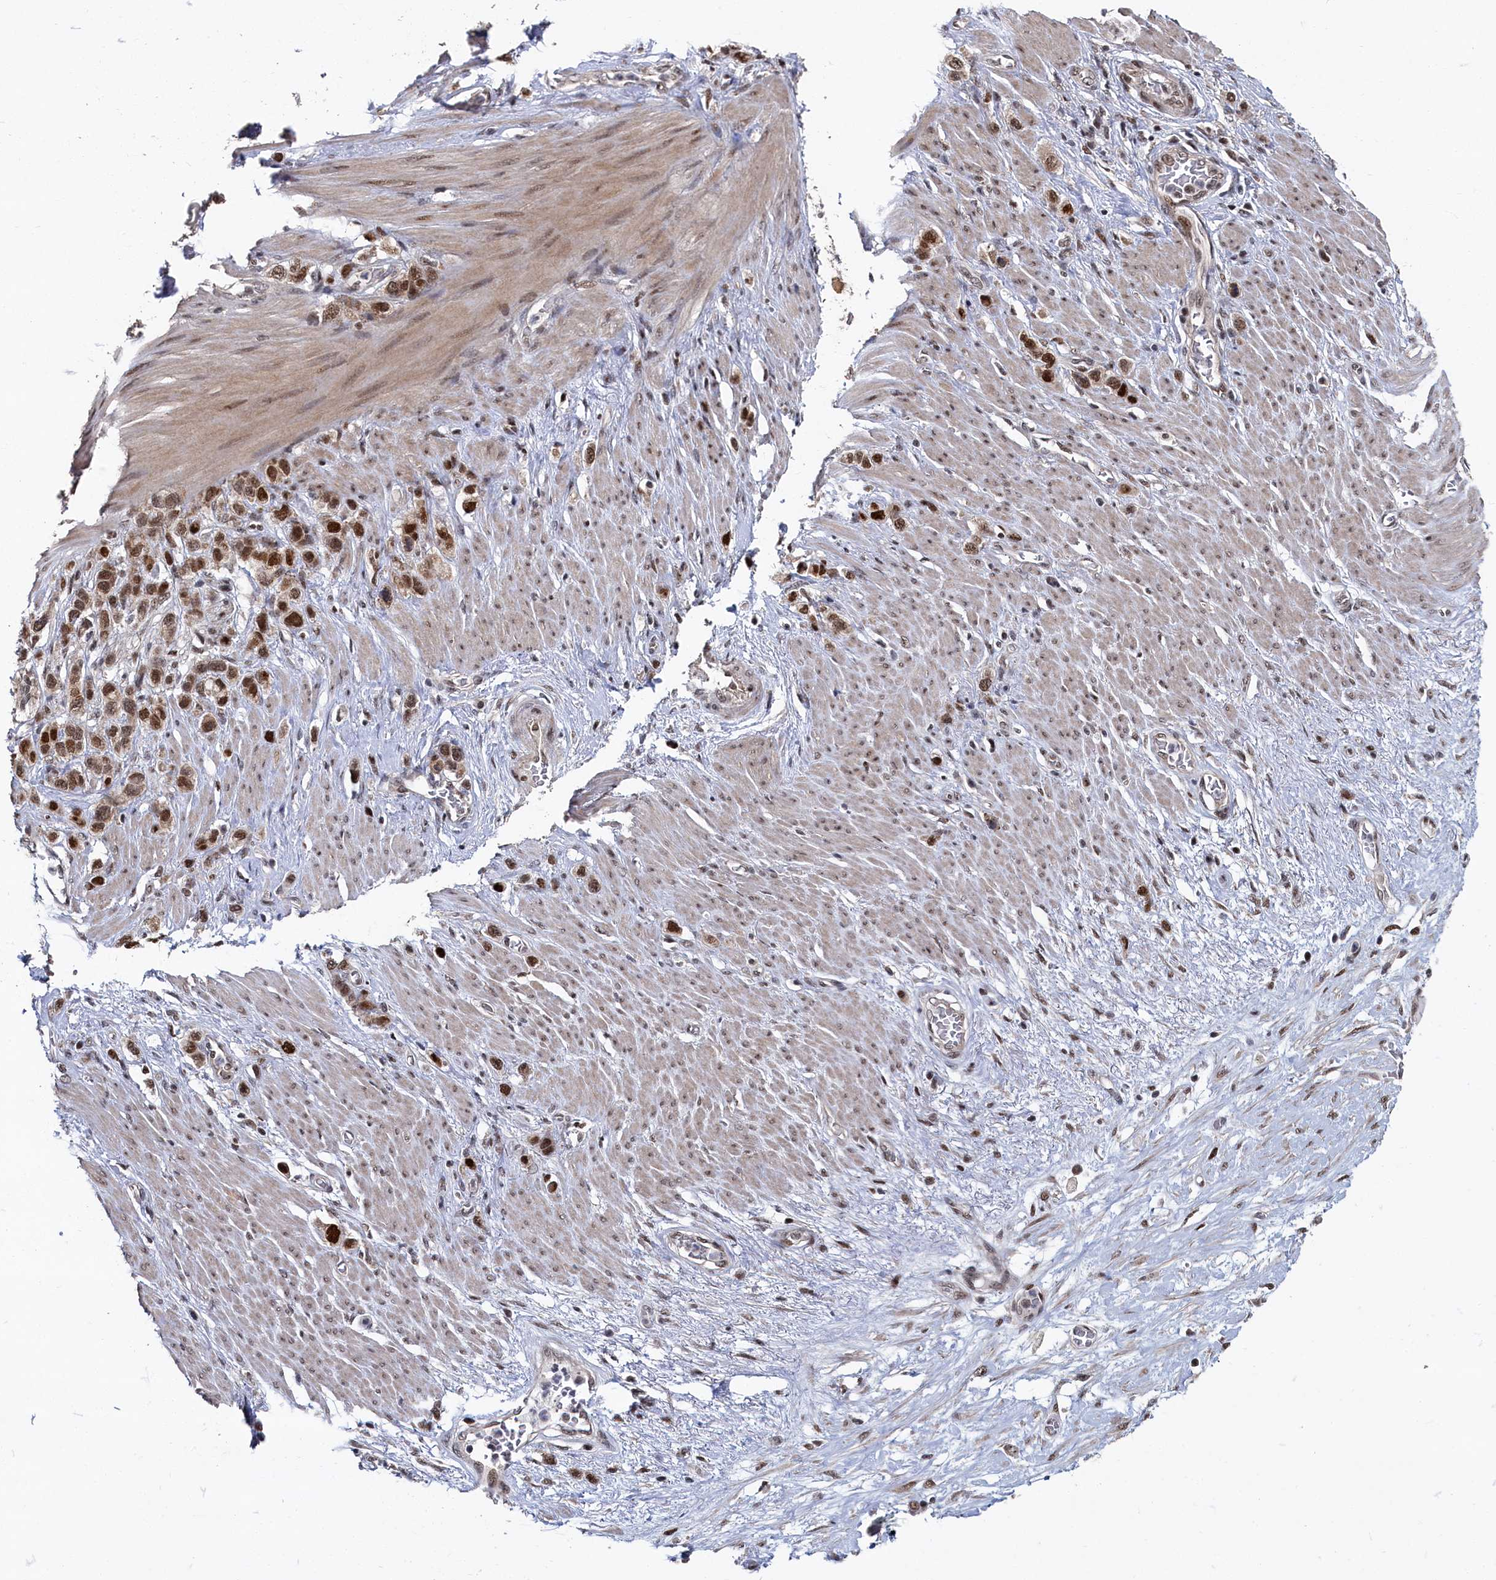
{"staining": {"intensity": "strong", "quantity": ">75%", "location": "nuclear"}, "tissue": "stomach cancer", "cell_type": "Tumor cells", "image_type": "cancer", "snomed": [{"axis": "morphology", "description": "Adenocarcinoma, NOS"}, {"axis": "morphology", "description": "Adenocarcinoma, High grade"}, {"axis": "topography", "description": "Stomach, upper"}, {"axis": "topography", "description": "Stomach, lower"}], "caption": "An image of stomach cancer stained for a protein demonstrates strong nuclear brown staining in tumor cells.", "gene": "BUB3", "patient": {"sex": "female", "age": 65}}